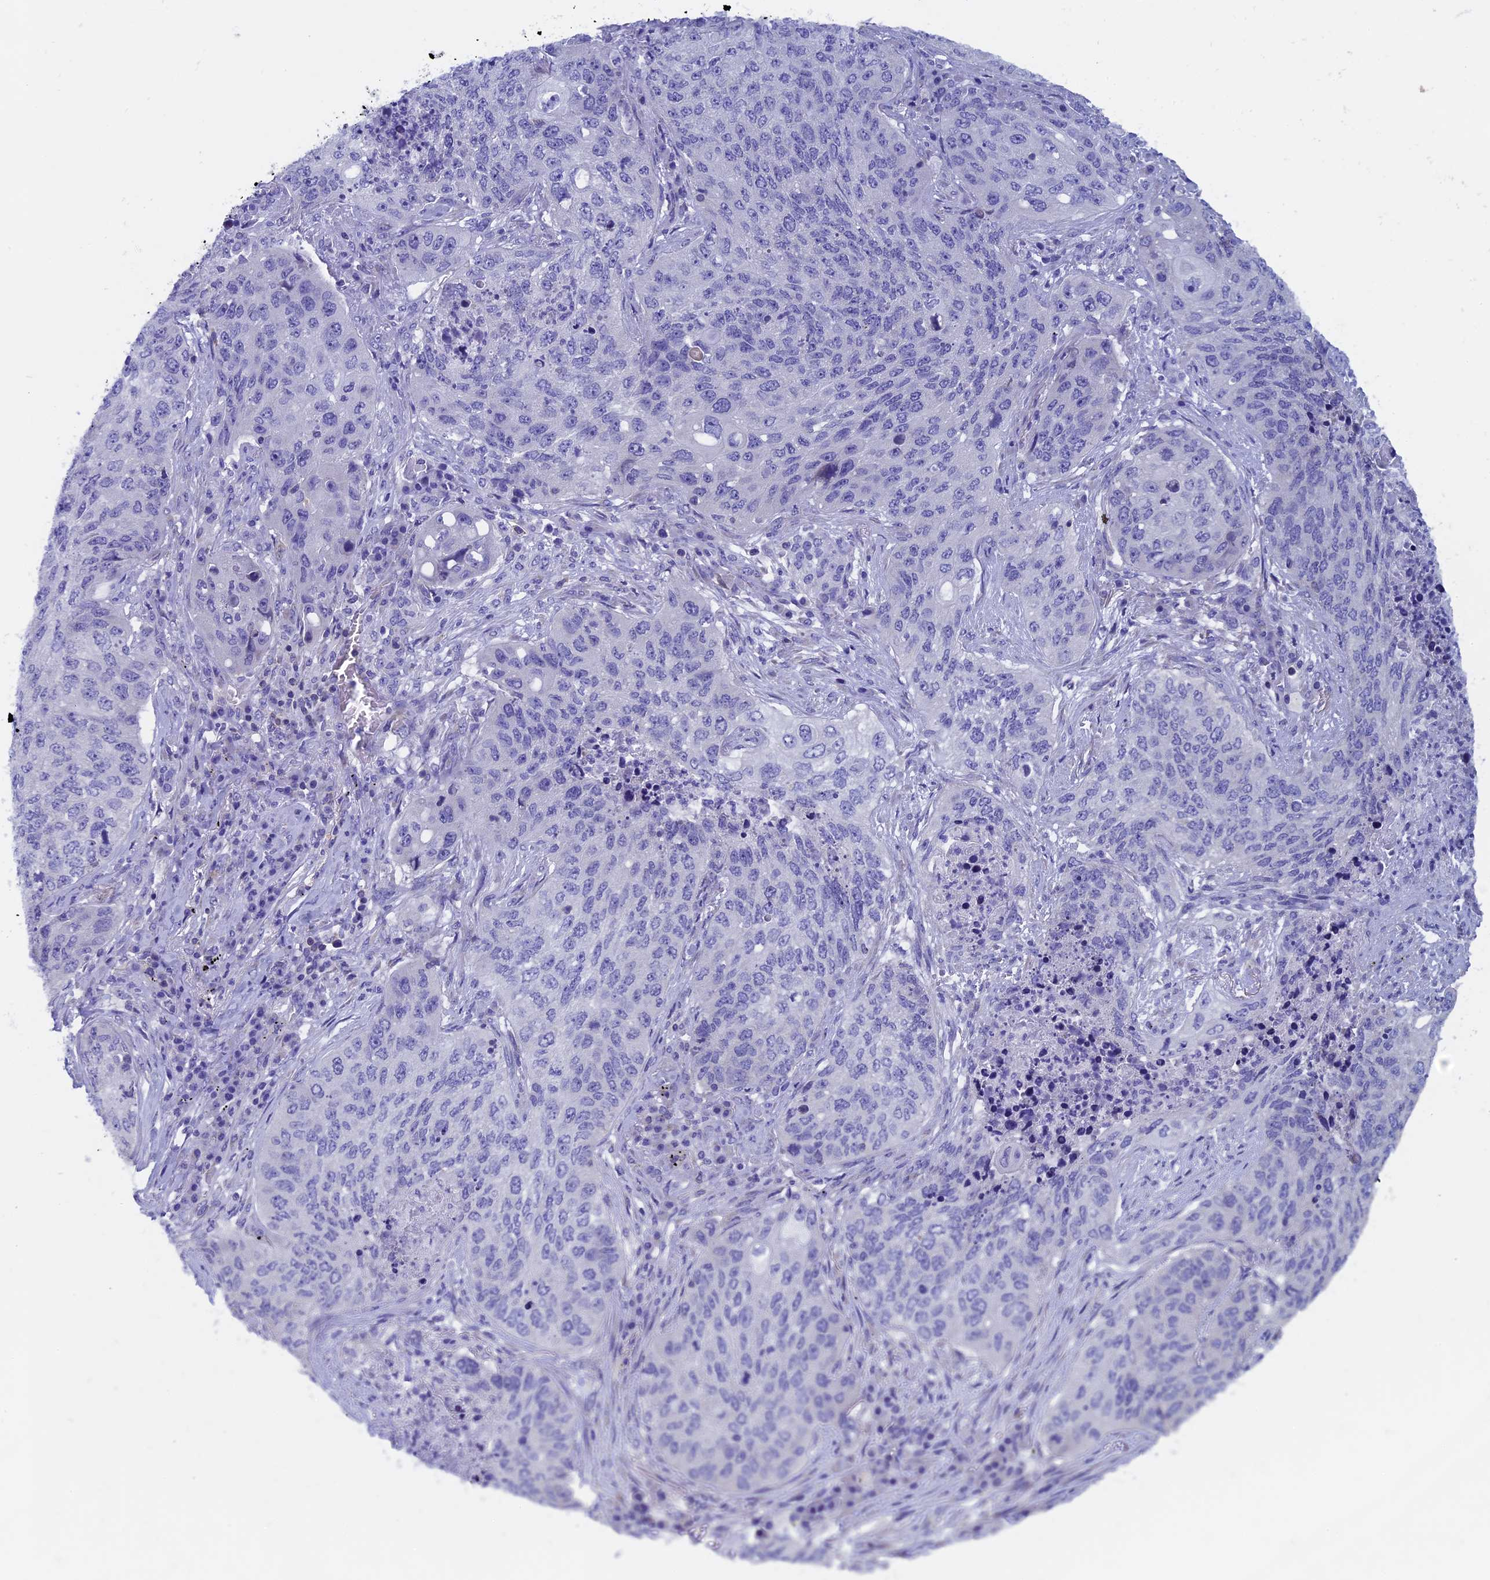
{"staining": {"intensity": "negative", "quantity": "none", "location": "none"}, "tissue": "lung cancer", "cell_type": "Tumor cells", "image_type": "cancer", "snomed": [{"axis": "morphology", "description": "Squamous cell carcinoma, NOS"}, {"axis": "topography", "description": "Lung"}], "caption": "Tumor cells show no significant staining in lung cancer. (DAB (3,3'-diaminobenzidine) IHC, high magnification).", "gene": "SEPTIN1", "patient": {"sex": "female", "age": 63}}